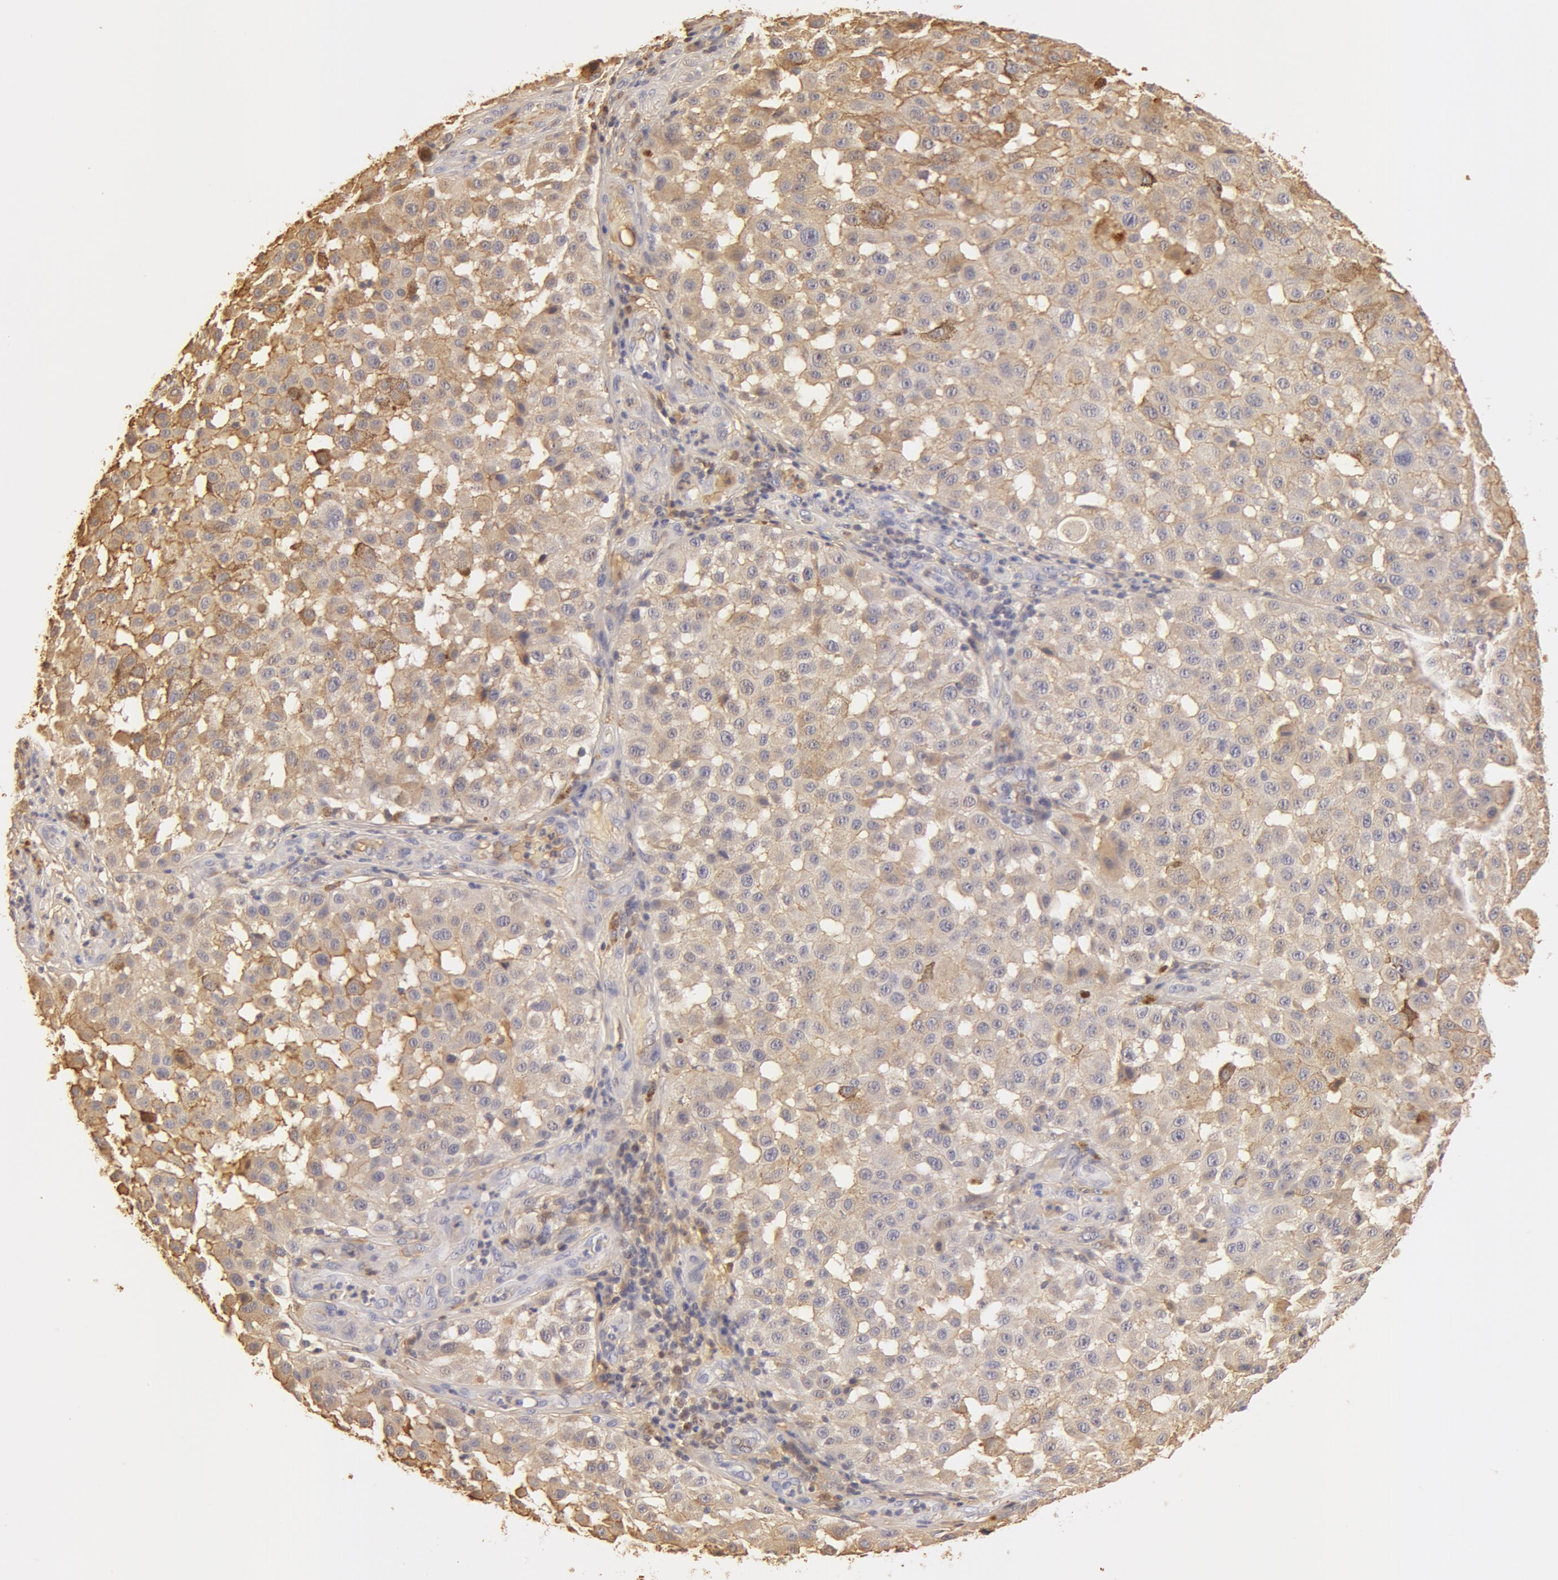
{"staining": {"intensity": "weak", "quantity": ">75%", "location": "cytoplasmic/membranous"}, "tissue": "melanoma", "cell_type": "Tumor cells", "image_type": "cancer", "snomed": [{"axis": "morphology", "description": "Malignant melanoma, NOS"}, {"axis": "topography", "description": "Skin"}], "caption": "DAB (3,3'-diaminobenzidine) immunohistochemical staining of human melanoma reveals weak cytoplasmic/membranous protein expression in approximately >75% of tumor cells. (brown staining indicates protein expression, while blue staining denotes nuclei).", "gene": "TF", "patient": {"sex": "female", "age": 64}}